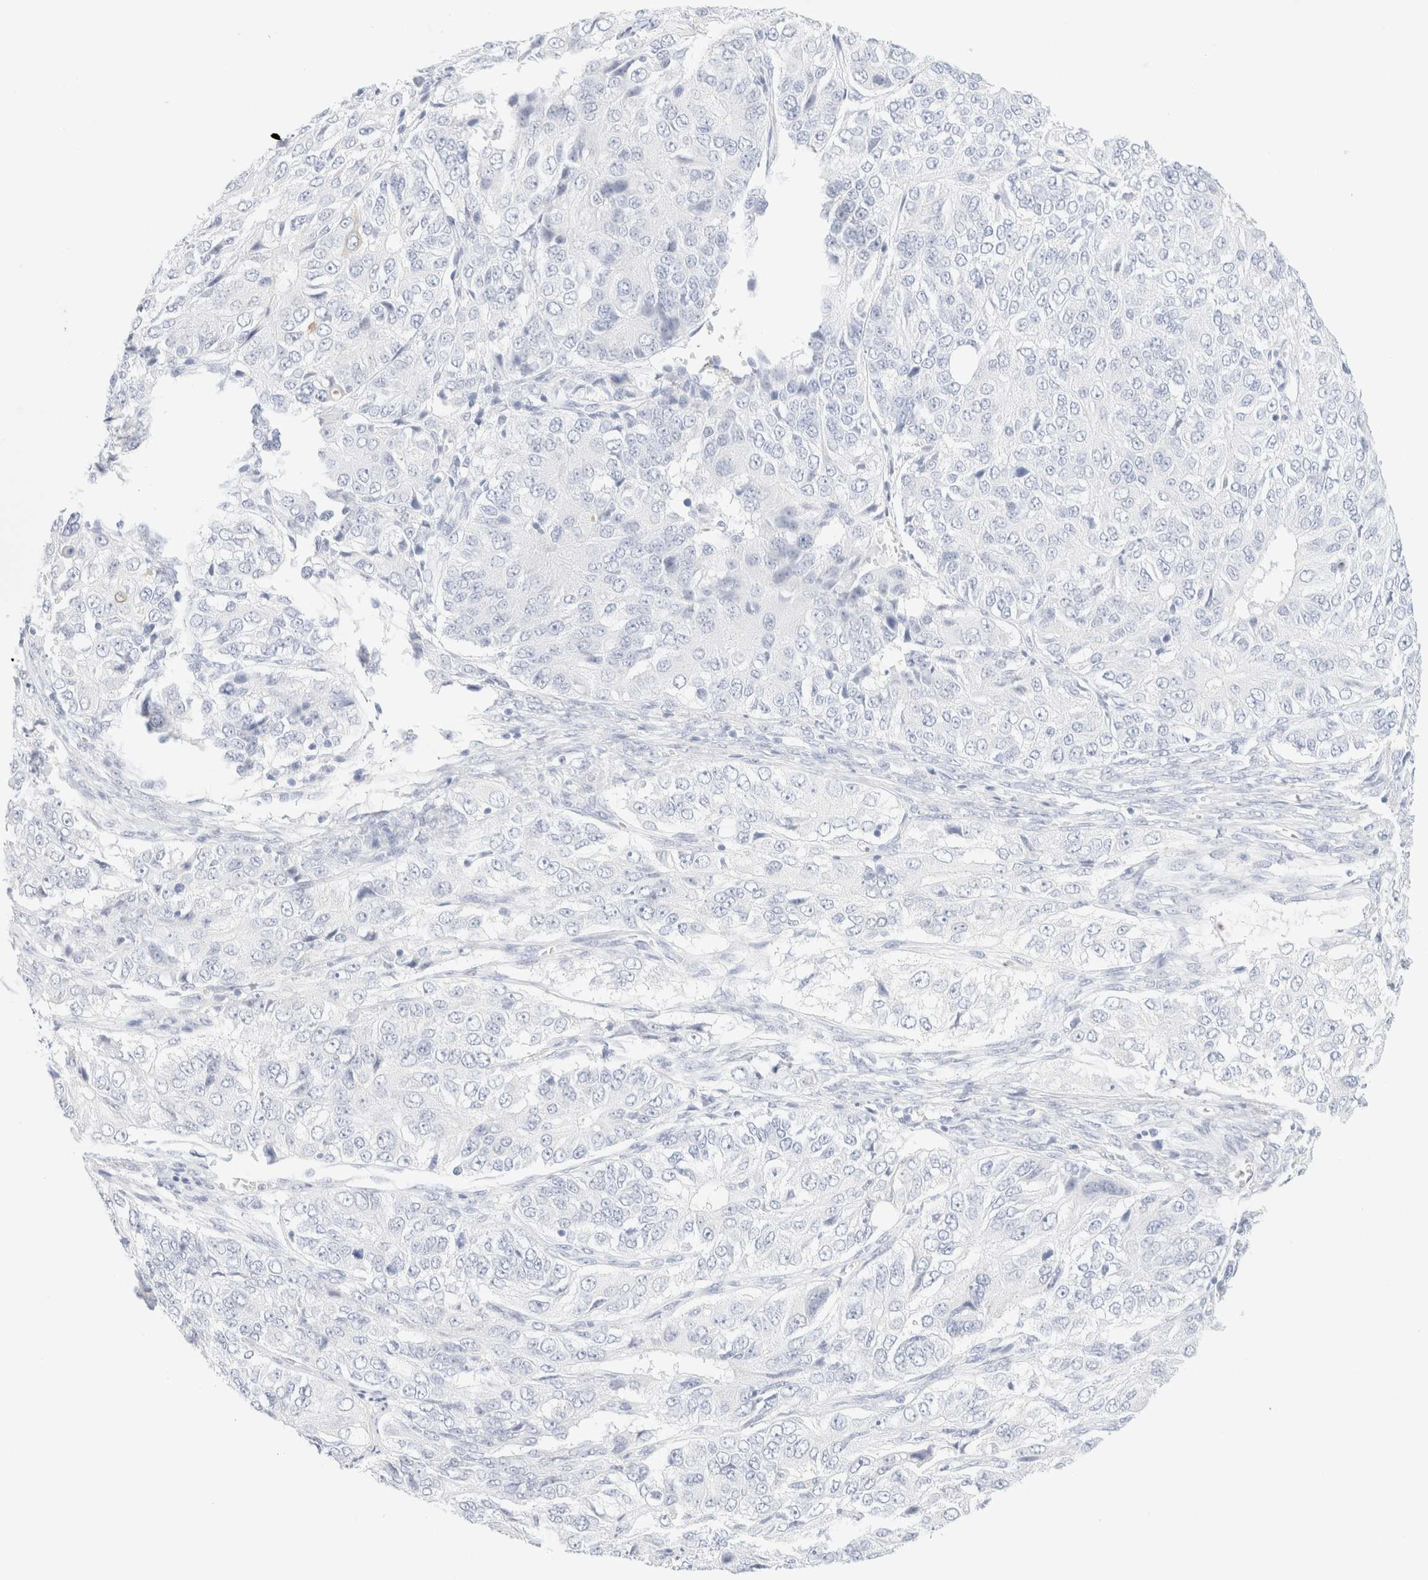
{"staining": {"intensity": "negative", "quantity": "none", "location": "none"}, "tissue": "ovarian cancer", "cell_type": "Tumor cells", "image_type": "cancer", "snomed": [{"axis": "morphology", "description": "Carcinoma, endometroid"}, {"axis": "topography", "description": "Ovary"}], "caption": "This is an immunohistochemistry micrograph of ovarian cancer (endometroid carcinoma). There is no positivity in tumor cells.", "gene": "KRT15", "patient": {"sex": "female", "age": 51}}